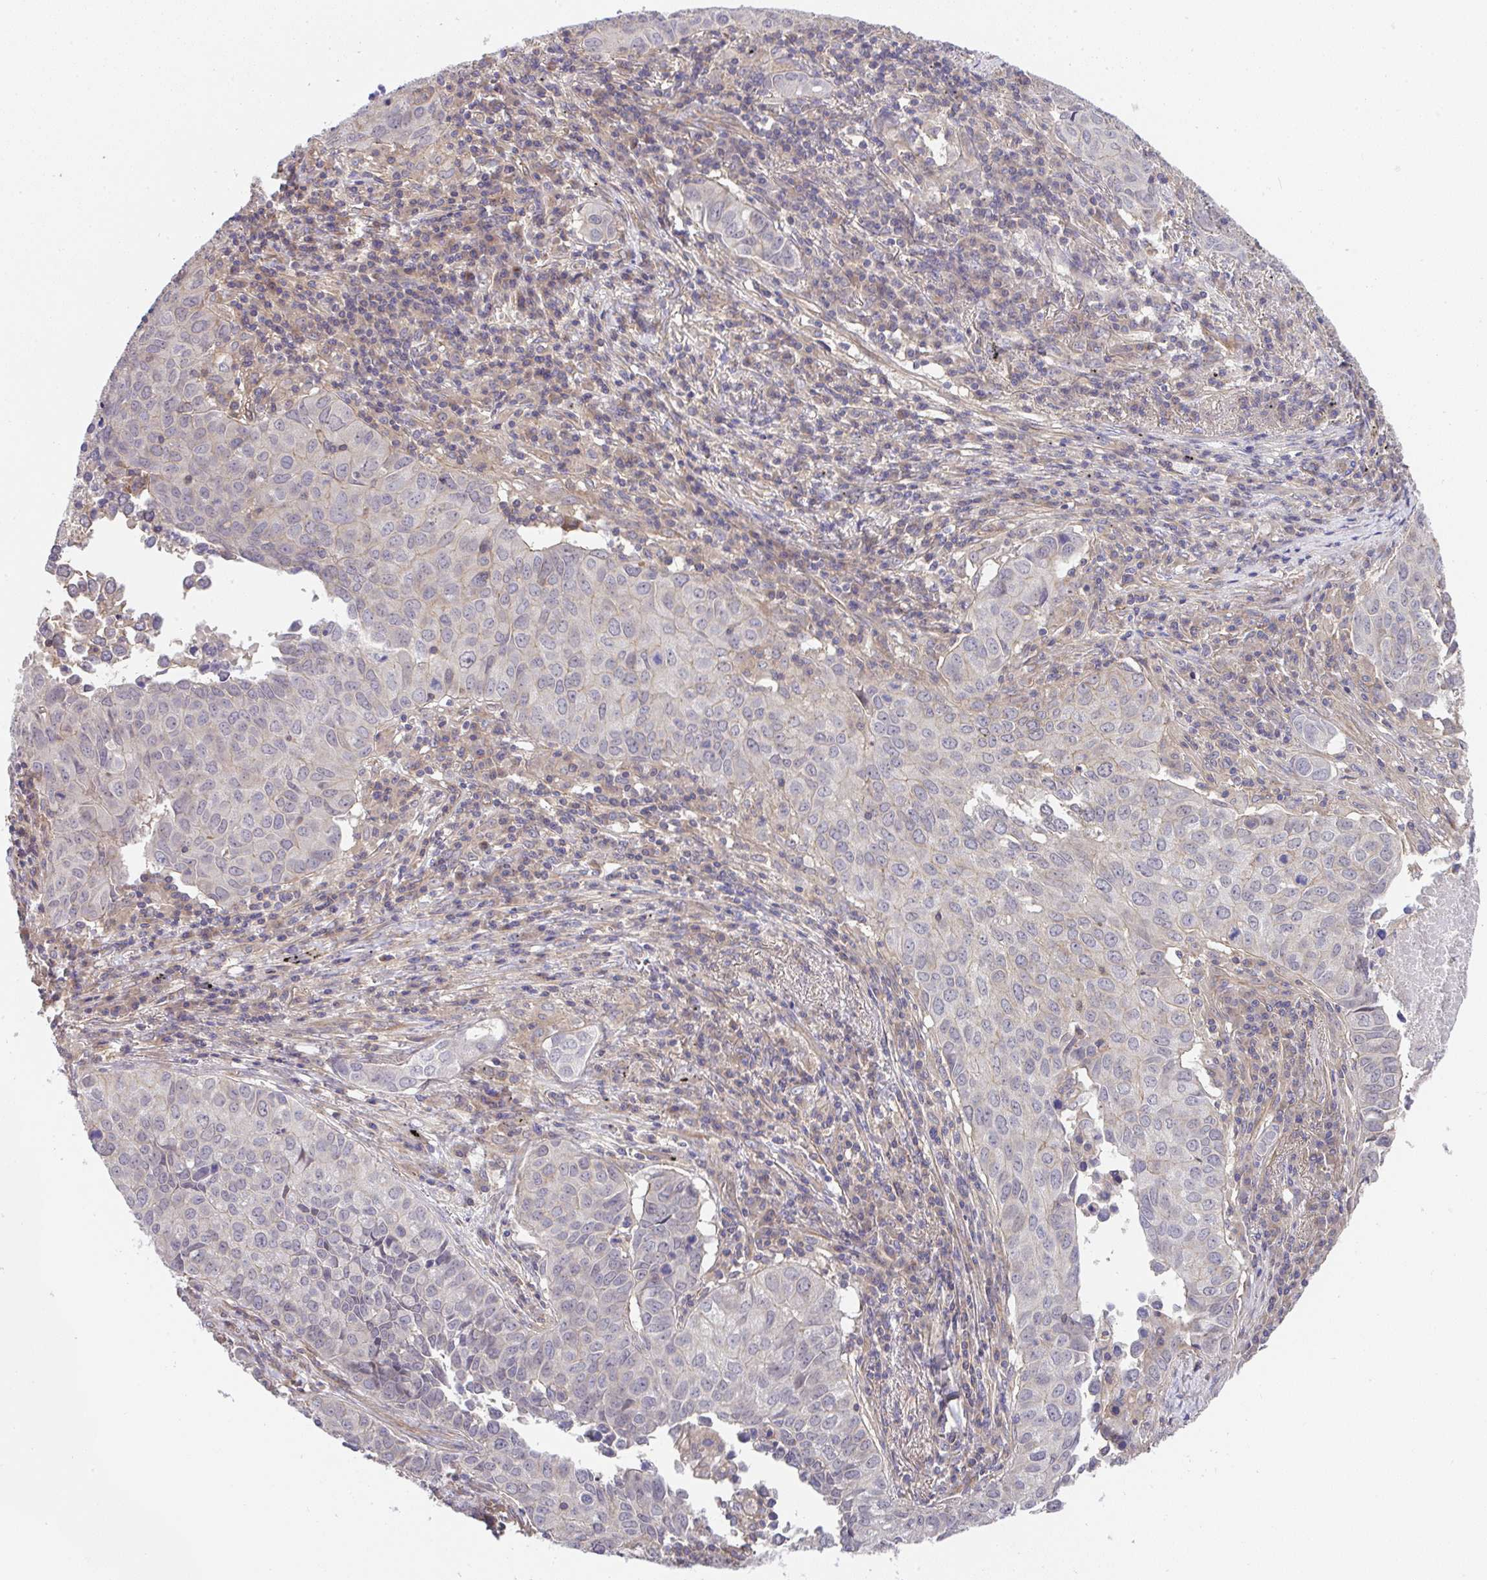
{"staining": {"intensity": "weak", "quantity": "<25%", "location": "cytoplasmic/membranous"}, "tissue": "lung cancer", "cell_type": "Tumor cells", "image_type": "cancer", "snomed": [{"axis": "morphology", "description": "Adenocarcinoma, NOS"}, {"axis": "topography", "description": "Lung"}], "caption": "This is an immunohistochemistry (IHC) histopathology image of lung adenocarcinoma. There is no positivity in tumor cells.", "gene": "ZNF696", "patient": {"sex": "female", "age": 50}}